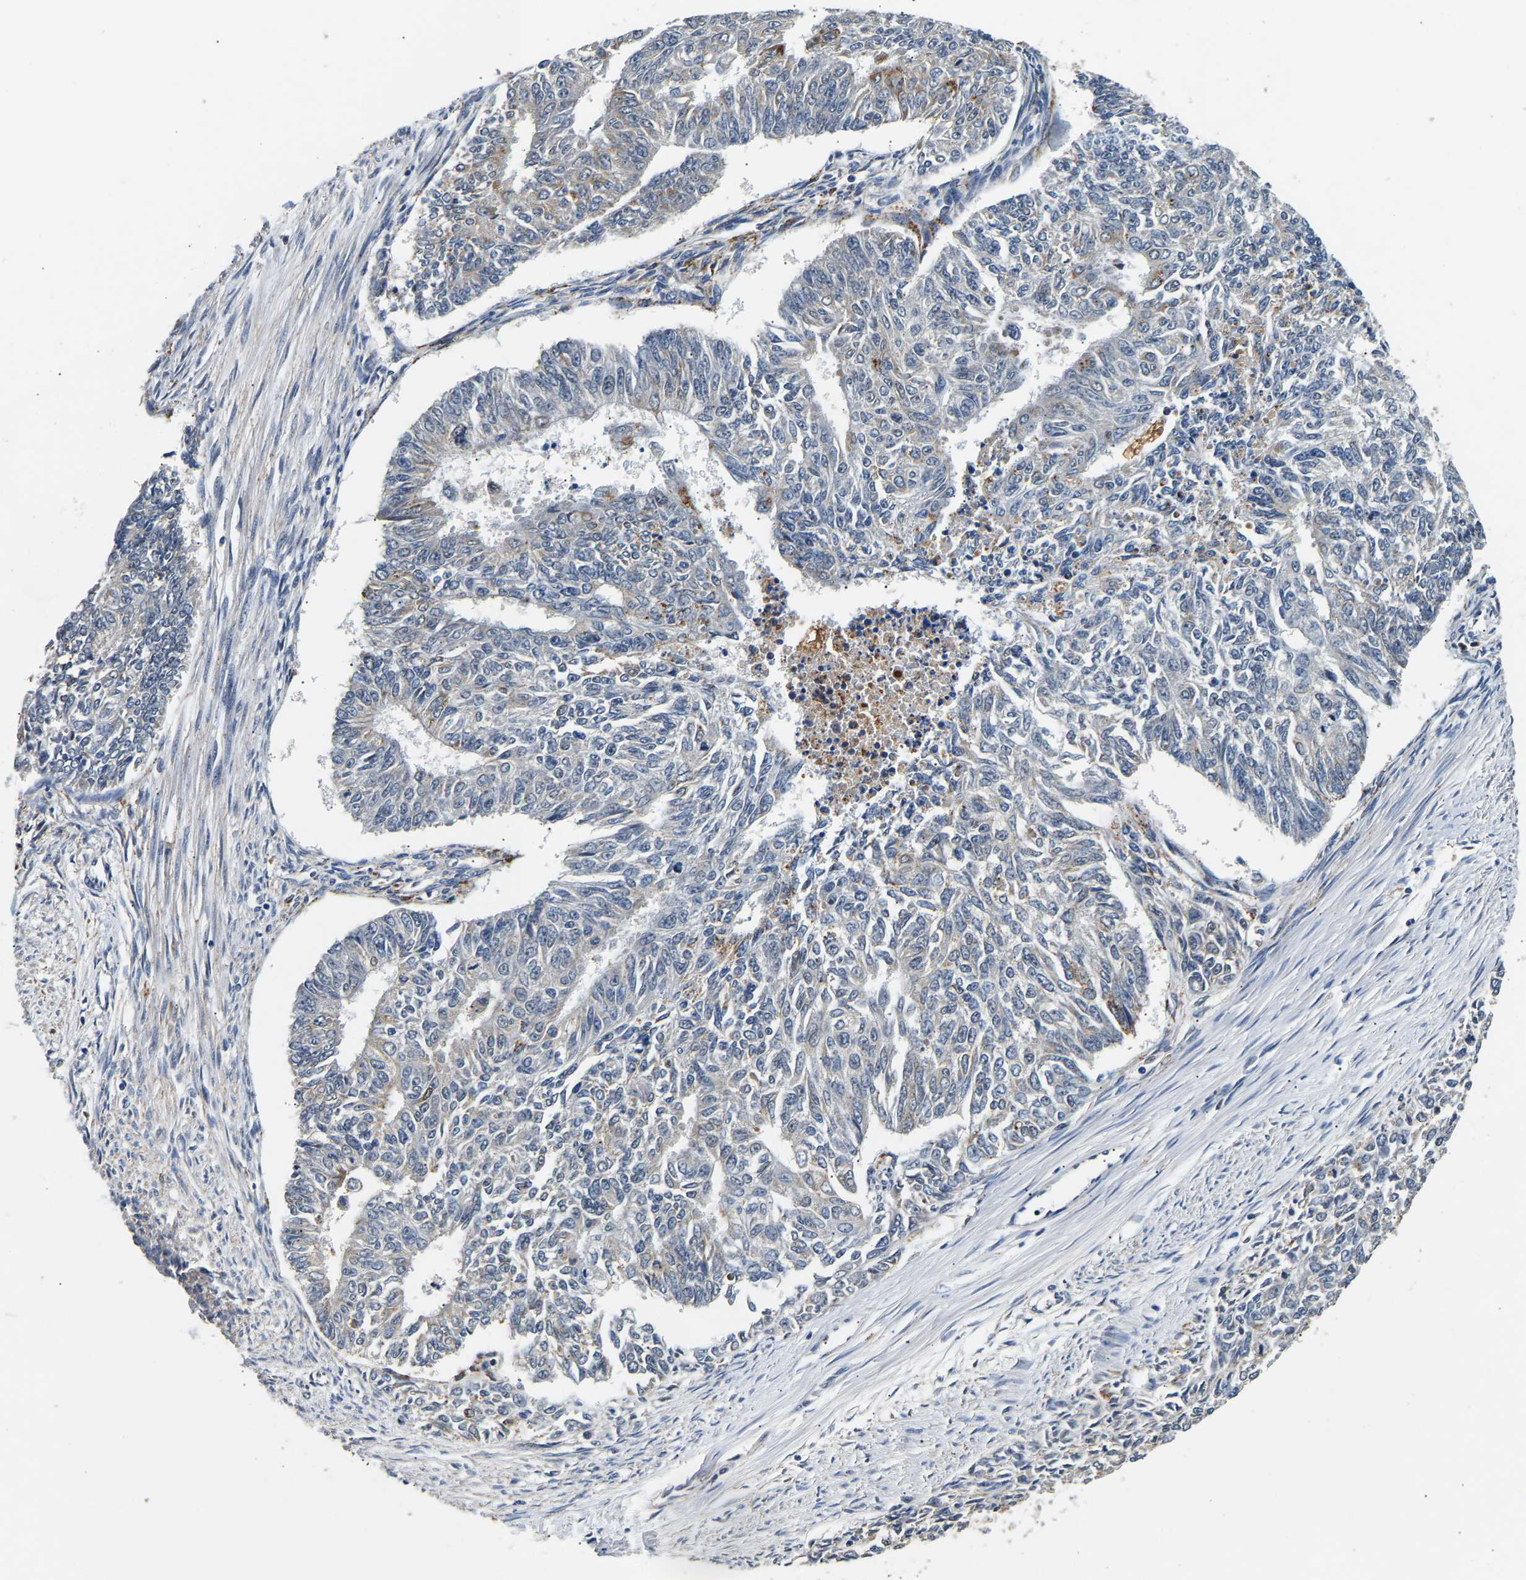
{"staining": {"intensity": "moderate", "quantity": "<25%", "location": "cytoplasmic/membranous"}, "tissue": "endometrial cancer", "cell_type": "Tumor cells", "image_type": "cancer", "snomed": [{"axis": "morphology", "description": "Adenocarcinoma, NOS"}, {"axis": "topography", "description": "Endometrium"}], "caption": "Protein staining demonstrates moderate cytoplasmic/membranous positivity in approximately <25% of tumor cells in endometrial cancer (adenocarcinoma).", "gene": "SMU1", "patient": {"sex": "female", "age": 32}}